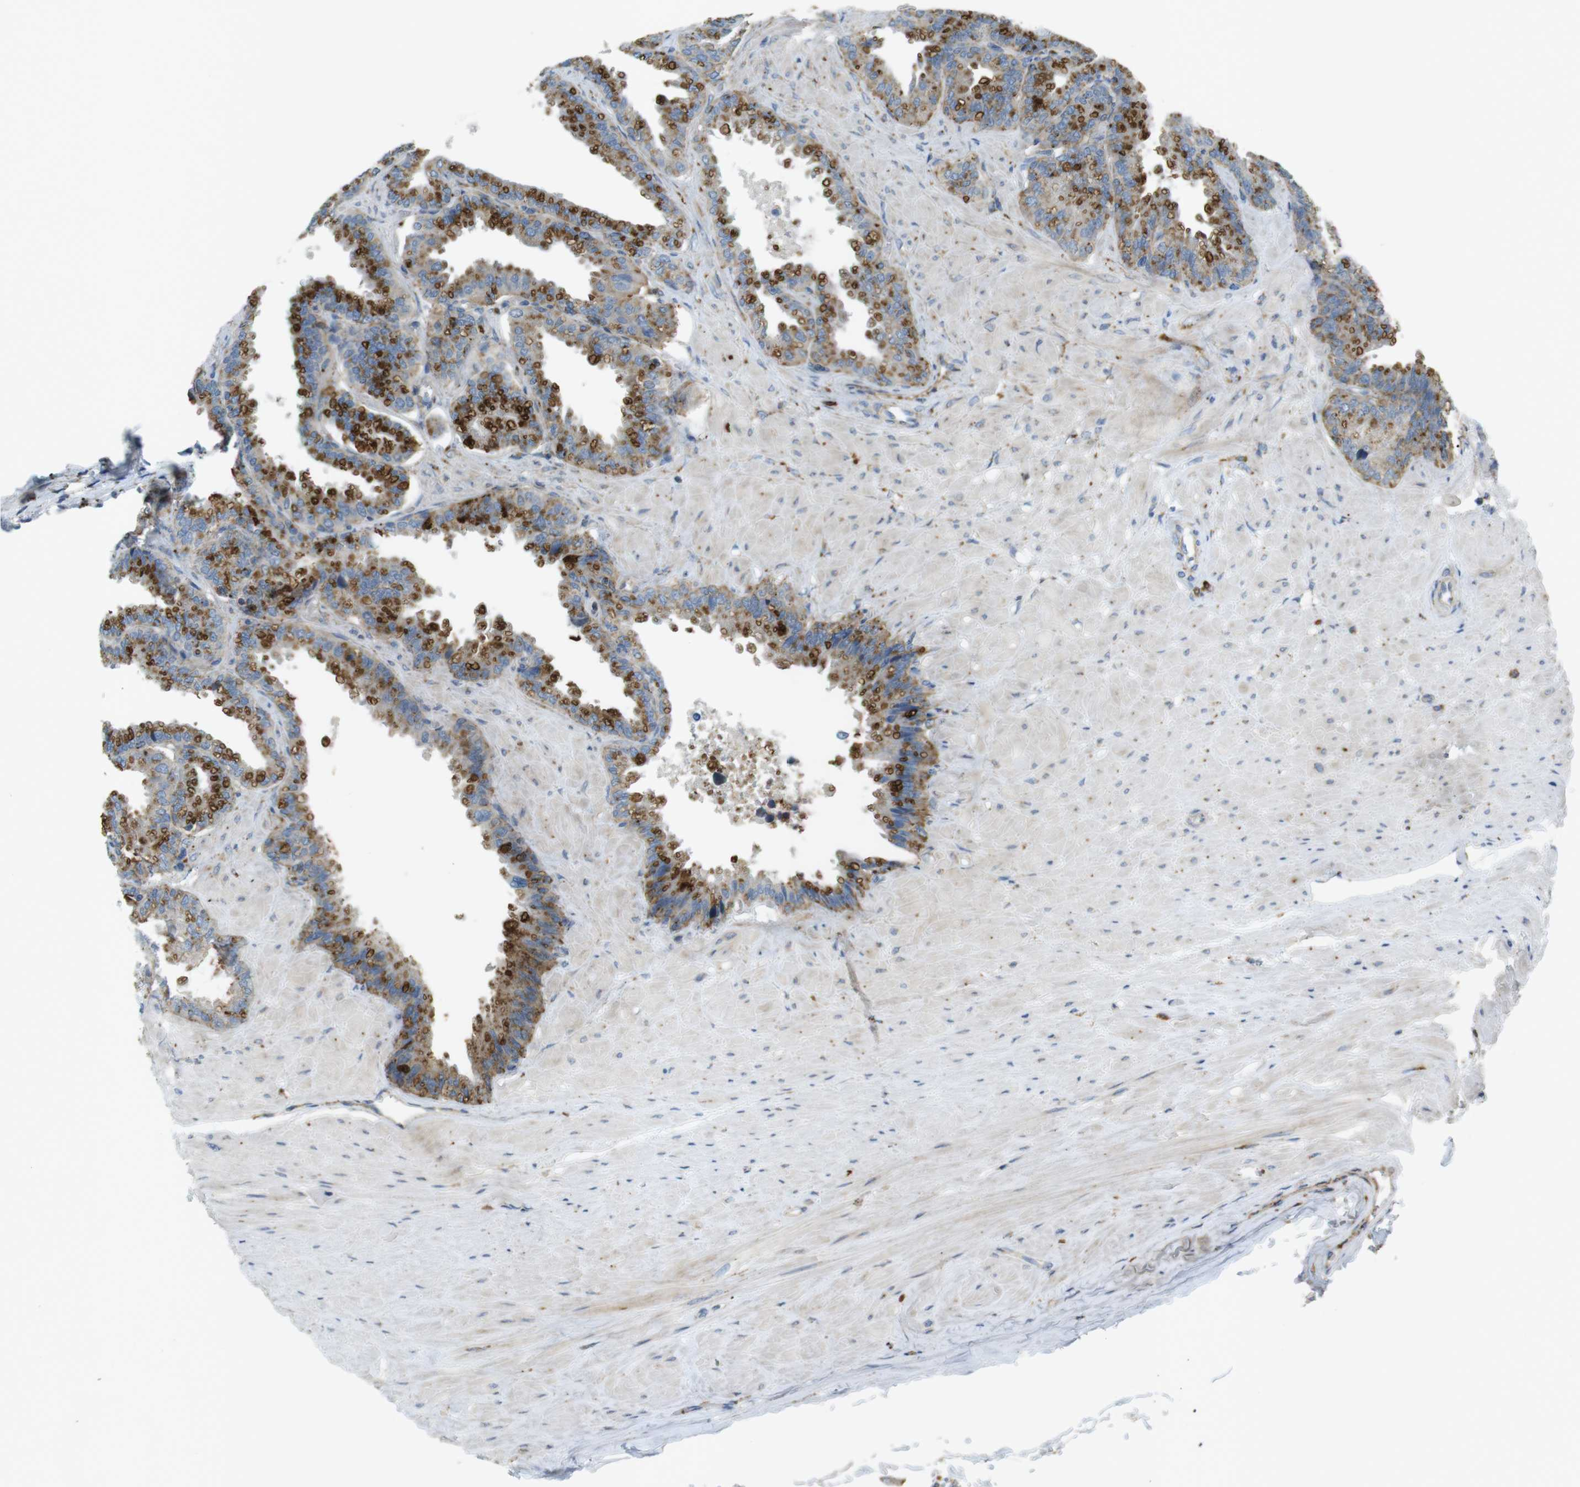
{"staining": {"intensity": "moderate", "quantity": ">75%", "location": "cytoplasmic/membranous"}, "tissue": "seminal vesicle", "cell_type": "Glandular cells", "image_type": "normal", "snomed": [{"axis": "morphology", "description": "Normal tissue, NOS"}, {"axis": "topography", "description": "Seminal veicle"}], "caption": "Protein expression analysis of unremarkable human seminal vesicle reveals moderate cytoplasmic/membranous expression in about >75% of glandular cells. (Stains: DAB in brown, nuclei in blue, Microscopy: brightfield microscopy at high magnification).", "gene": "LAMP1", "patient": {"sex": "male", "age": 46}}